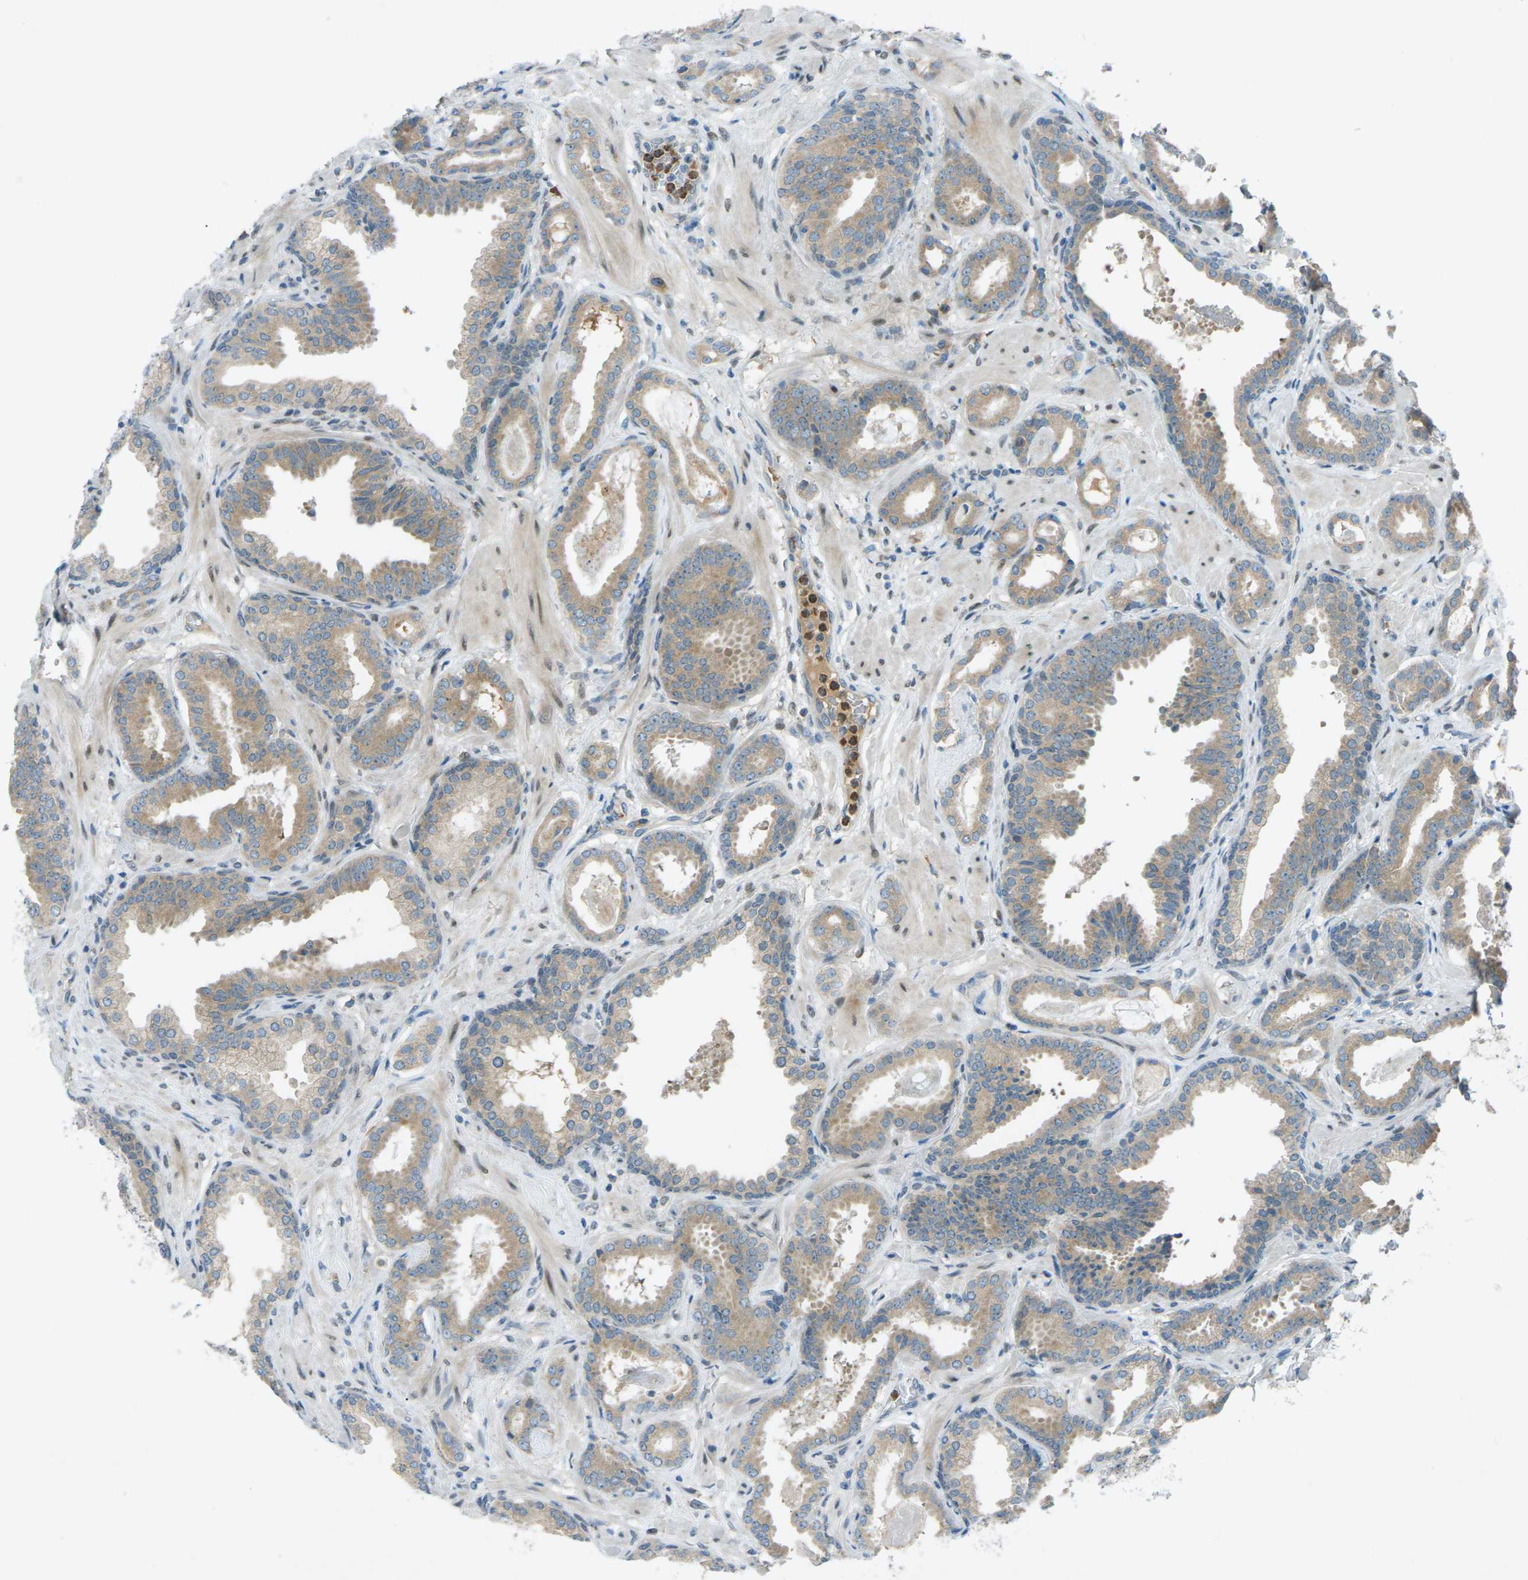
{"staining": {"intensity": "weak", "quantity": ">75%", "location": "cytoplasmic/membranous"}, "tissue": "prostate cancer", "cell_type": "Tumor cells", "image_type": "cancer", "snomed": [{"axis": "morphology", "description": "Adenocarcinoma, Low grade"}, {"axis": "topography", "description": "Prostate"}], "caption": "An IHC histopathology image of neoplastic tissue is shown. Protein staining in brown labels weak cytoplasmic/membranous positivity in prostate cancer (low-grade adenocarcinoma) within tumor cells. Using DAB (3,3'-diaminobenzidine) (brown) and hematoxylin (blue) stains, captured at high magnification using brightfield microscopy.", "gene": "DYRK1A", "patient": {"sex": "male", "age": 53}}